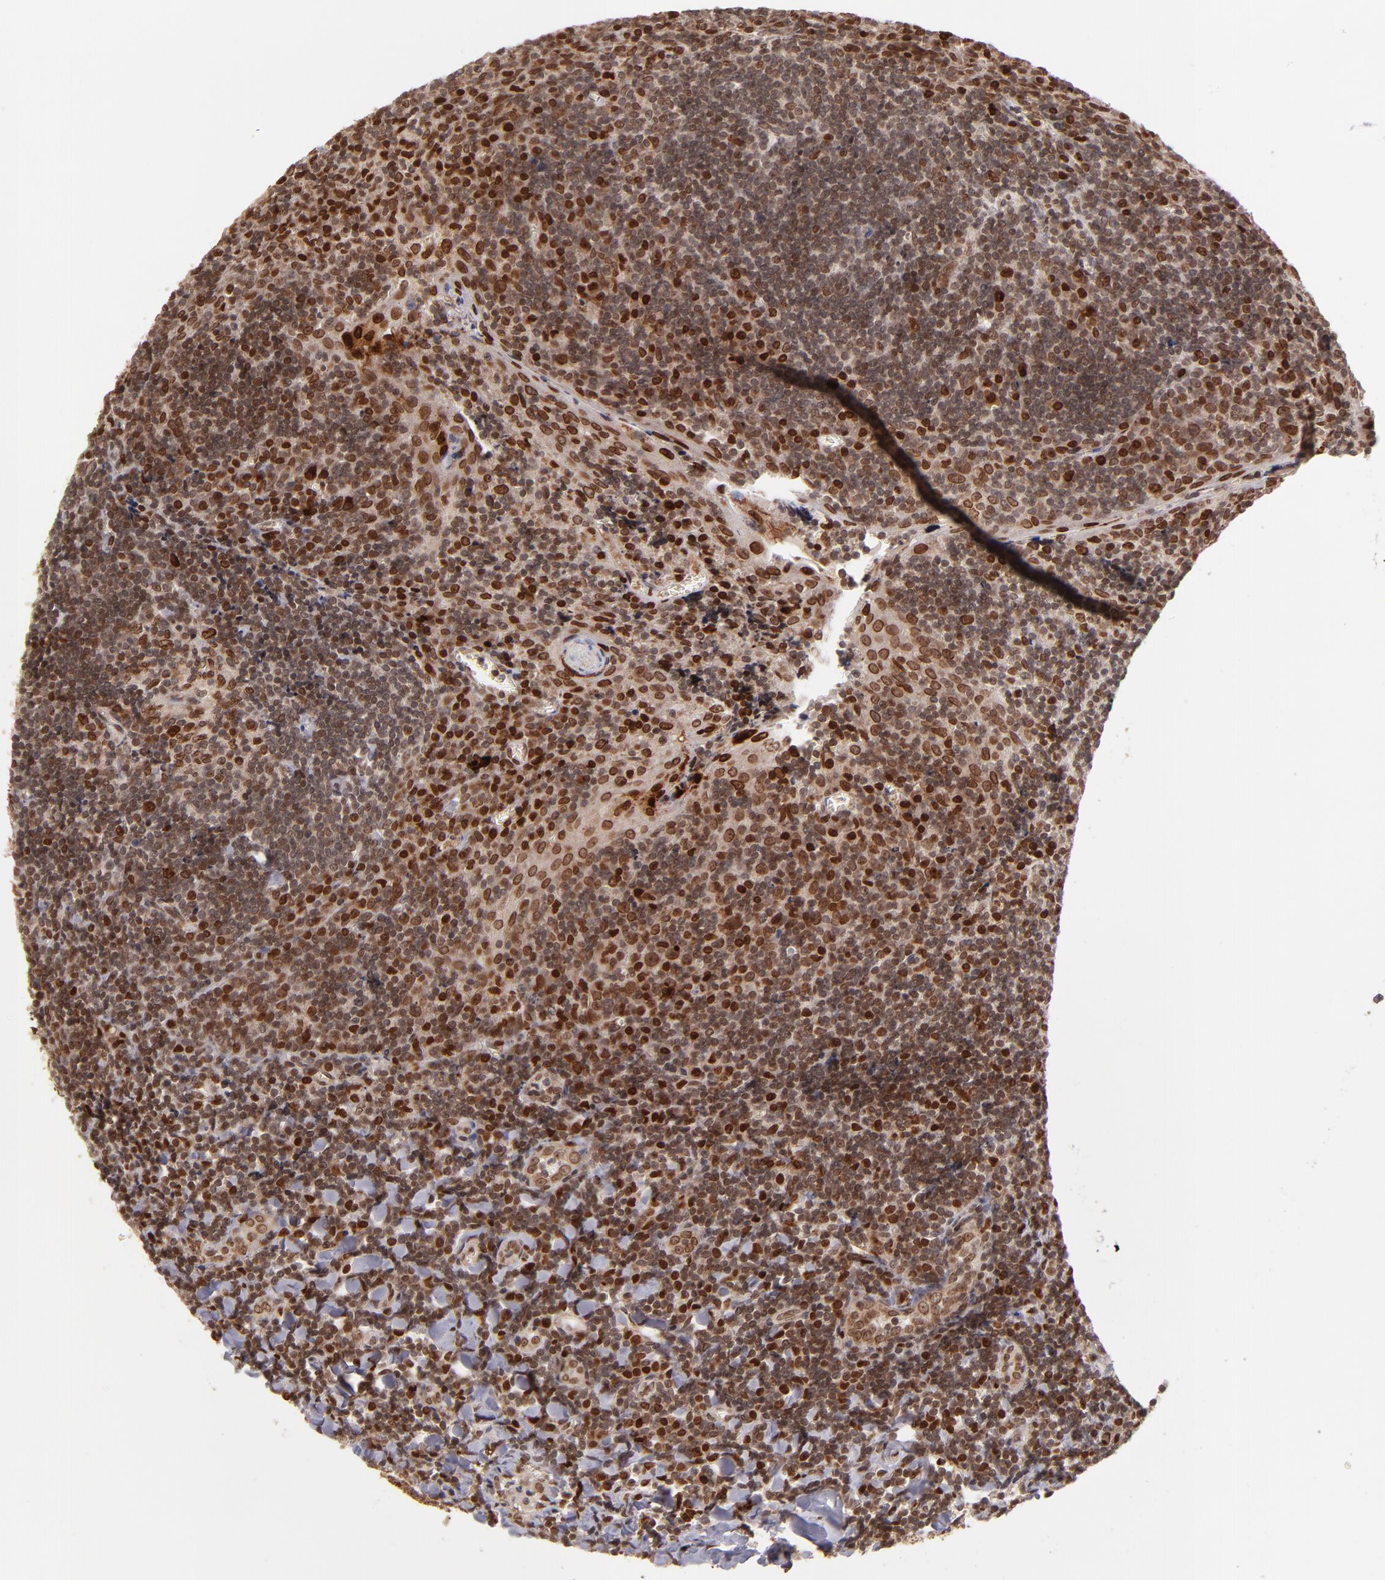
{"staining": {"intensity": "strong", "quantity": ">75%", "location": "nuclear"}, "tissue": "tonsil", "cell_type": "Germinal center cells", "image_type": "normal", "snomed": [{"axis": "morphology", "description": "Normal tissue, NOS"}, {"axis": "topography", "description": "Tonsil"}], "caption": "About >75% of germinal center cells in normal tonsil show strong nuclear protein staining as visualized by brown immunohistochemical staining.", "gene": "TOP1MT", "patient": {"sex": "male", "age": 20}}